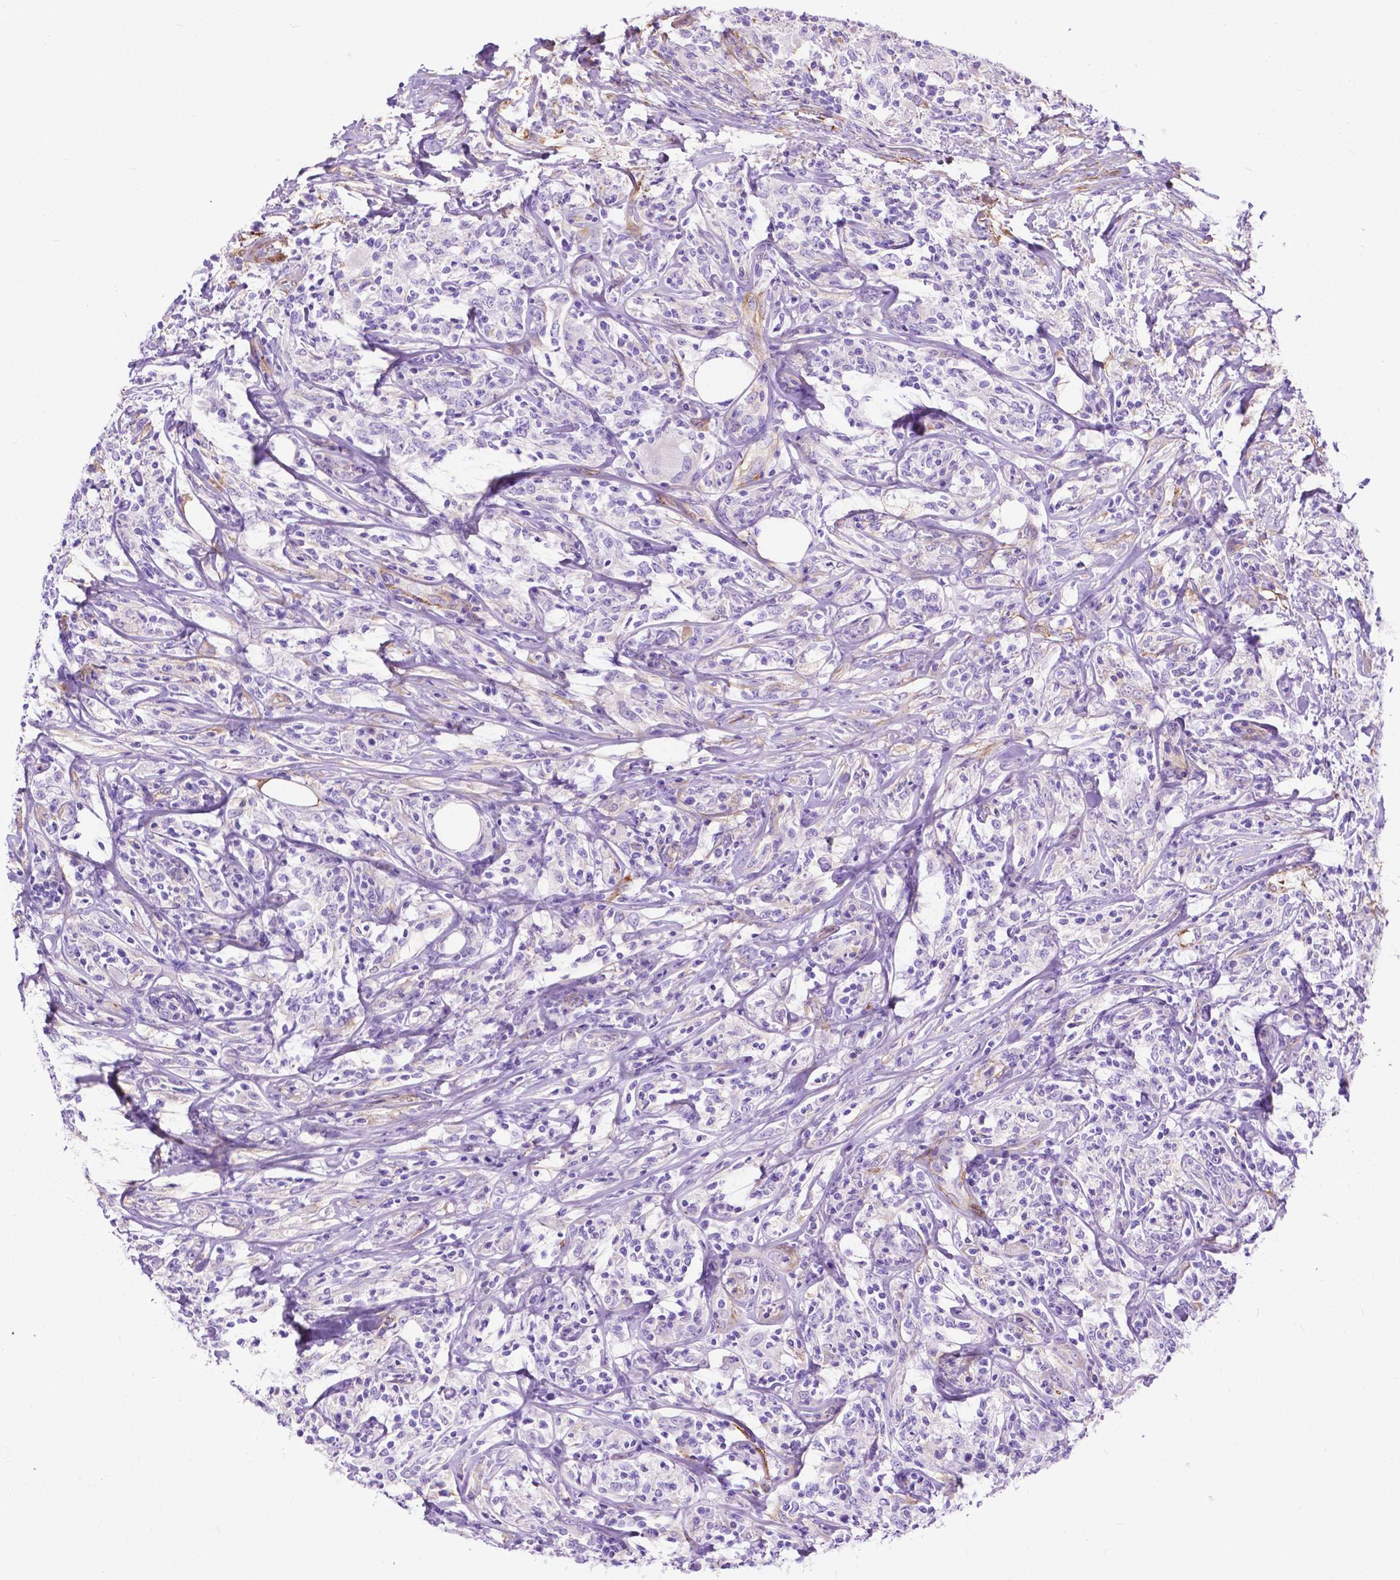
{"staining": {"intensity": "negative", "quantity": "none", "location": "none"}, "tissue": "lymphoma", "cell_type": "Tumor cells", "image_type": "cancer", "snomed": [{"axis": "morphology", "description": "Malignant lymphoma, non-Hodgkin's type, High grade"}, {"axis": "topography", "description": "Lymph node"}], "caption": "DAB immunohistochemical staining of lymphoma demonstrates no significant expression in tumor cells. (Immunohistochemistry (ihc), brightfield microscopy, high magnification).", "gene": "PCDHA12", "patient": {"sex": "female", "age": 84}}